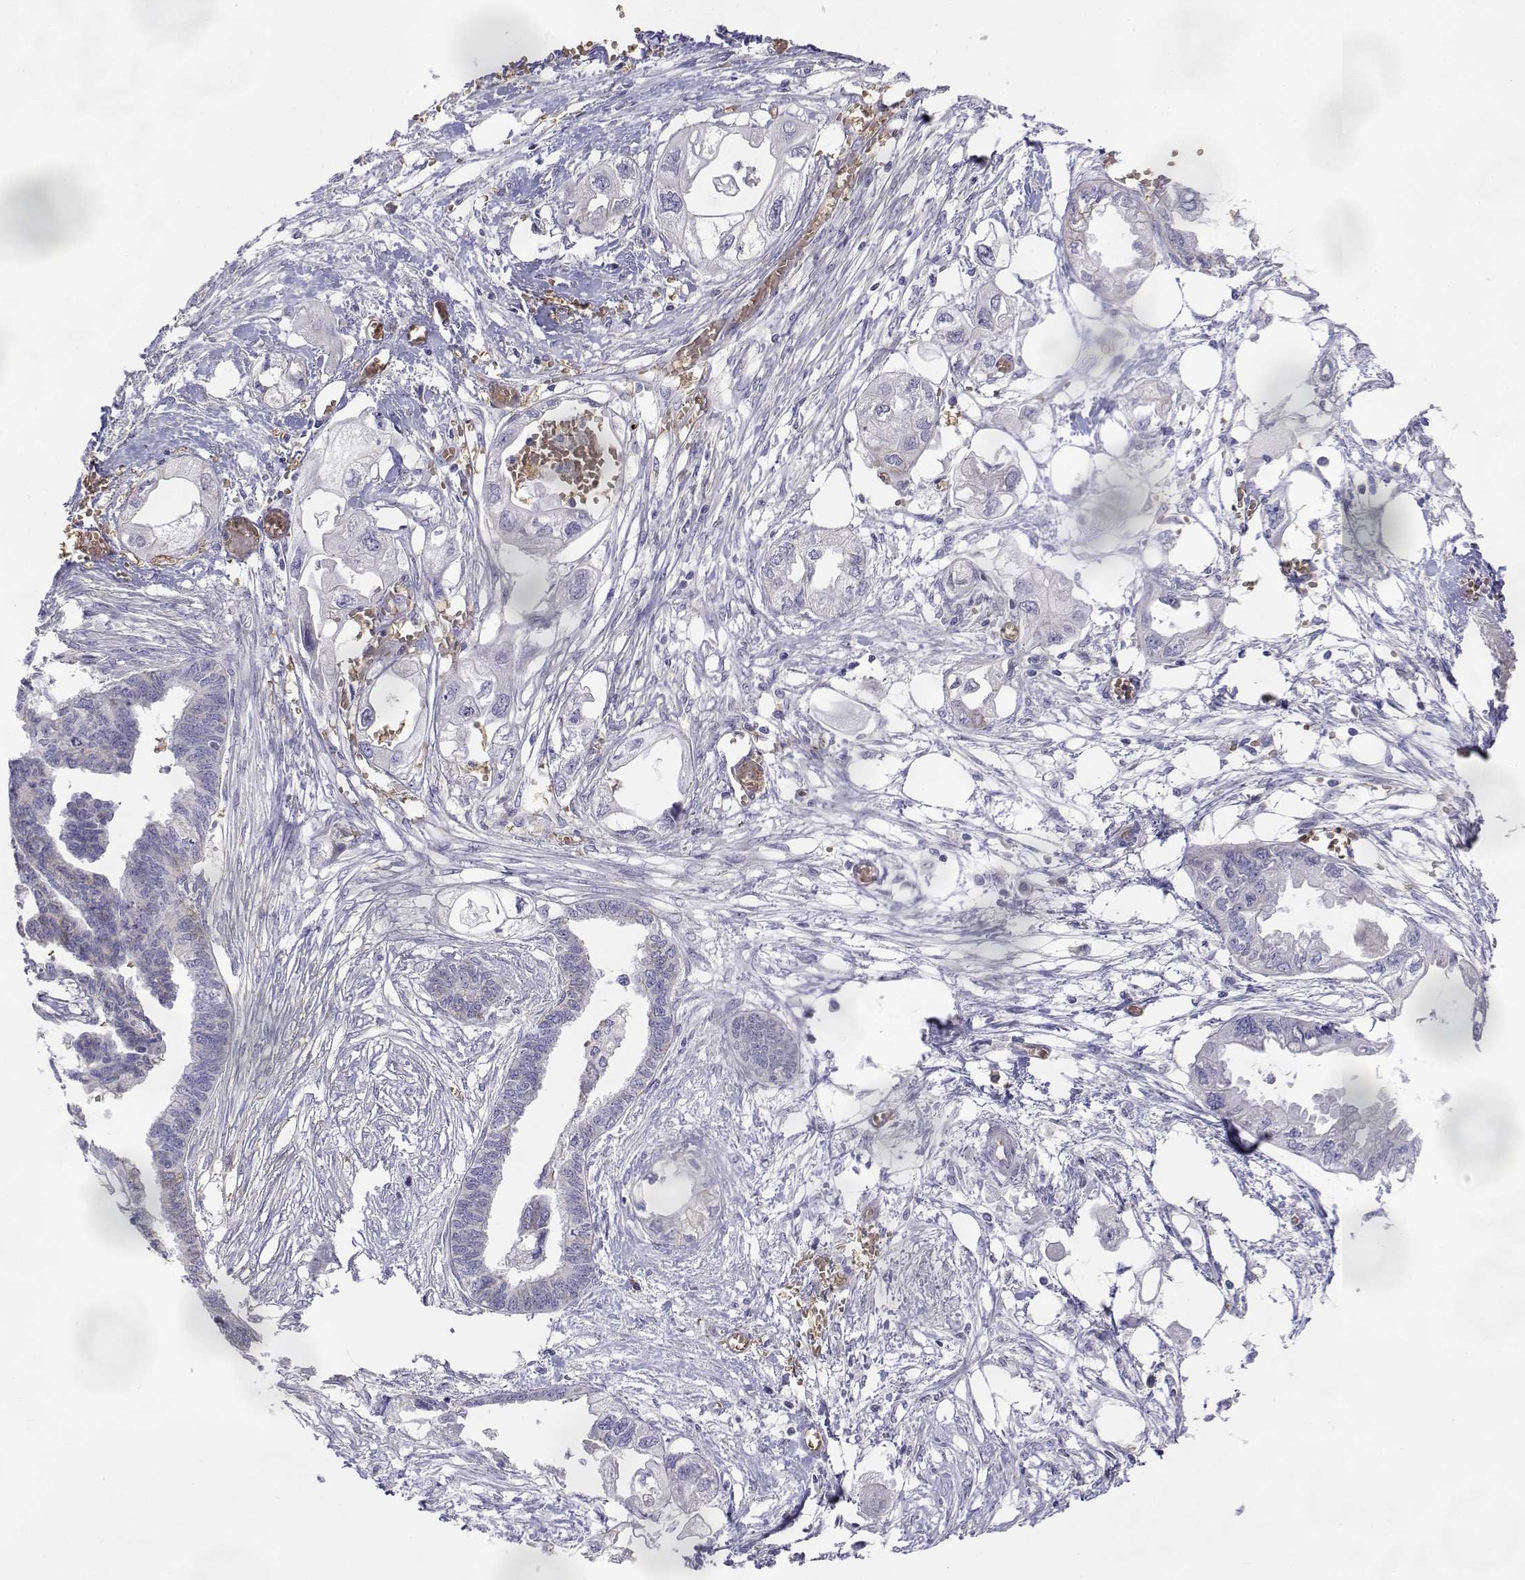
{"staining": {"intensity": "negative", "quantity": "none", "location": "none"}, "tissue": "endometrial cancer", "cell_type": "Tumor cells", "image_type": "cancer", "snomed": [{"axis": "morphology", "description": "Adenocarcinoma, NOS"}, {"axis": "morphology", "description": "Adenocarcinoma, metastatic, NOS"}, {"axis": "topography", "description": "Adipose tissue"}, {"axis": "topography", "description": "Endometrium"}], "caption": "There is no significant expression in tumor cells of endometrial cancer.", "gene": "CADM1", "patient": {"sex": "female", "age": 67}}